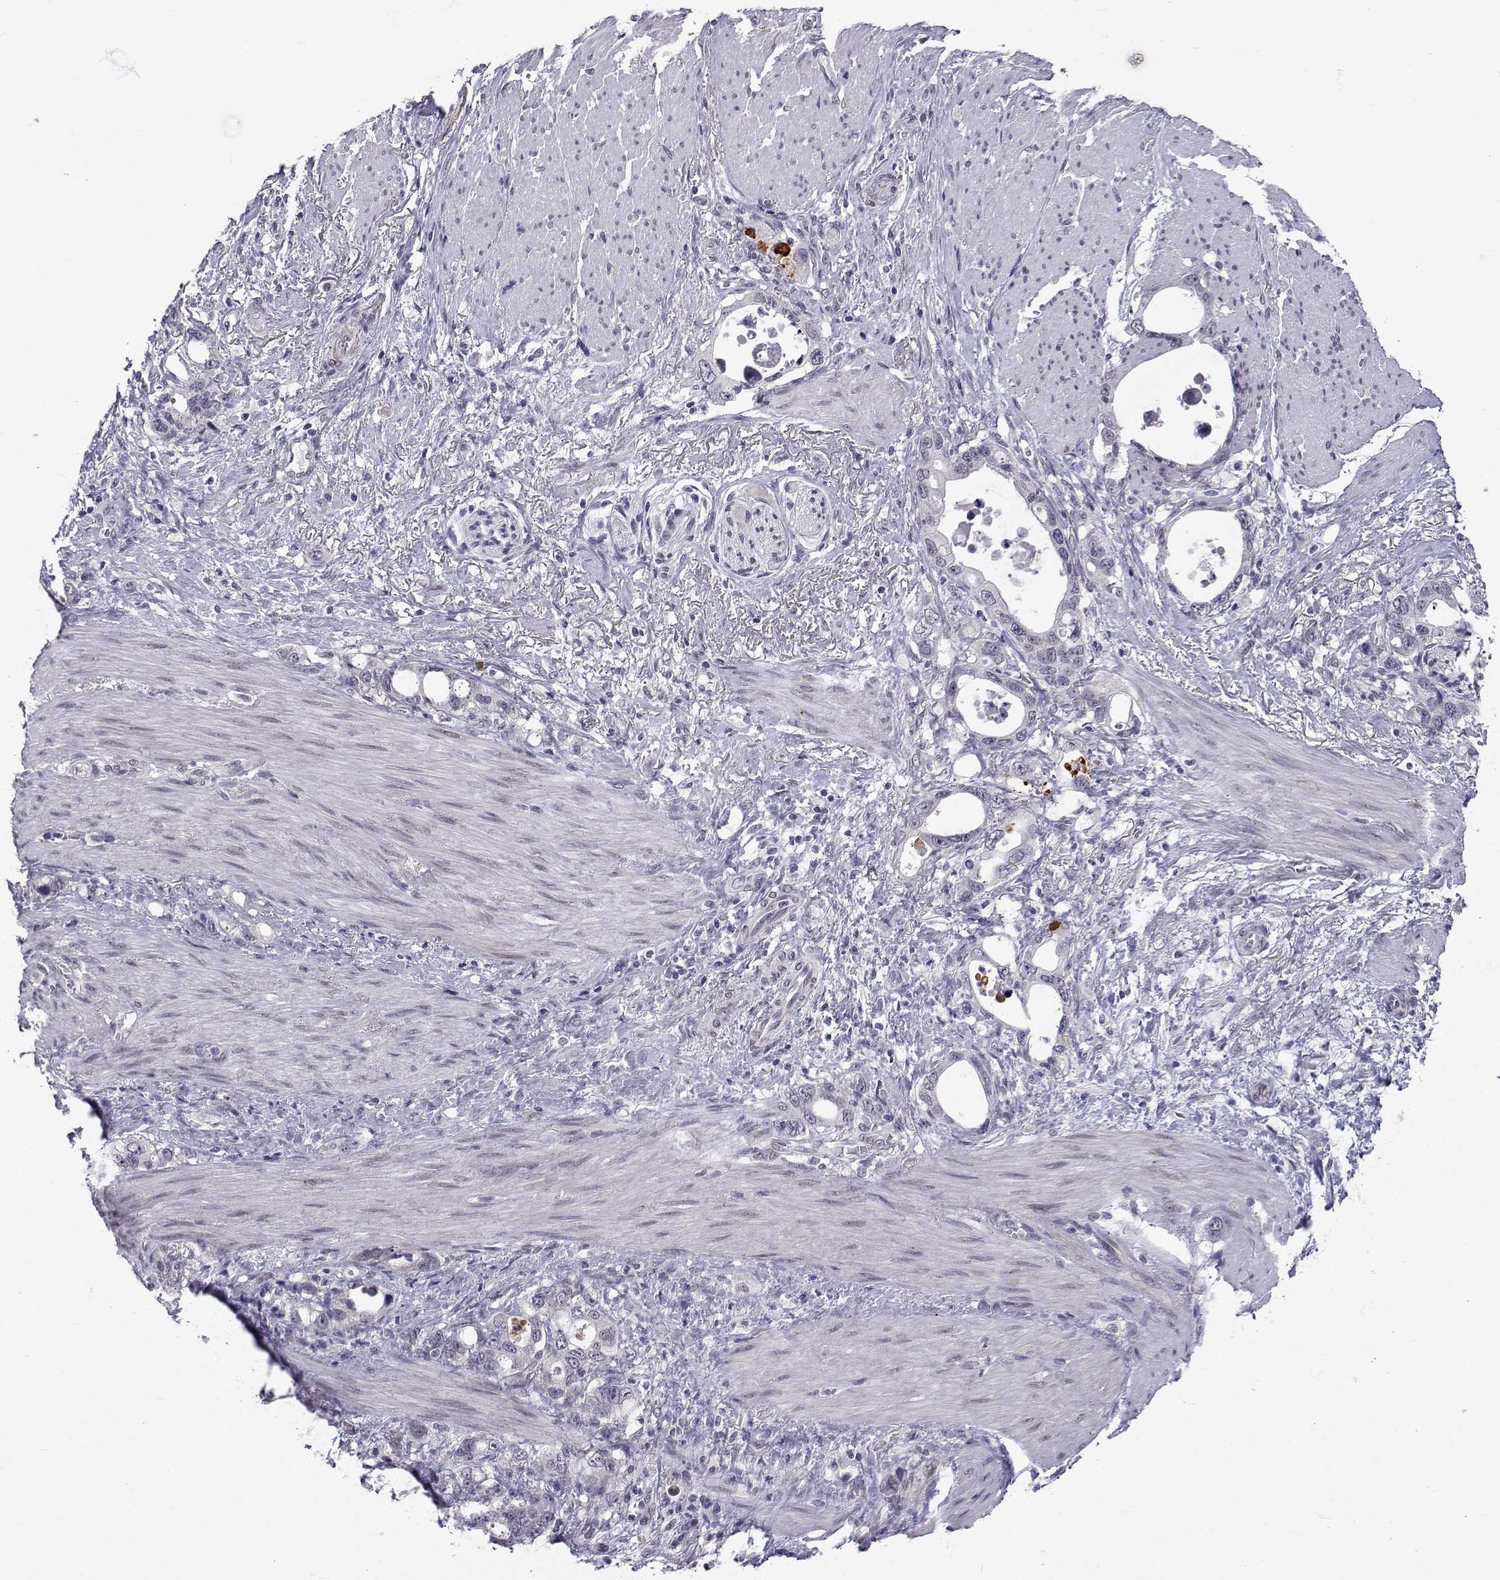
{"staining": {"intensity": "negative", "quantity": "none", "location": "none"}, "tissue": "stomach cancer", "cell_type": "Tumor cells", "image_type": "cancer", "snomed": [{"axis": "morphology", "description": "Adenocarcinoma, NOS"}, {"axis": "topography", "description": "Stomach, upper"}], "caption": "A high-resolution image shows immunohistochemistry (IHC) staining of stomach cancer, which reveals no significant staining in tumor cells.", "gene": "SLC6A3", "patient": {"sex": "male", "age": 74}}